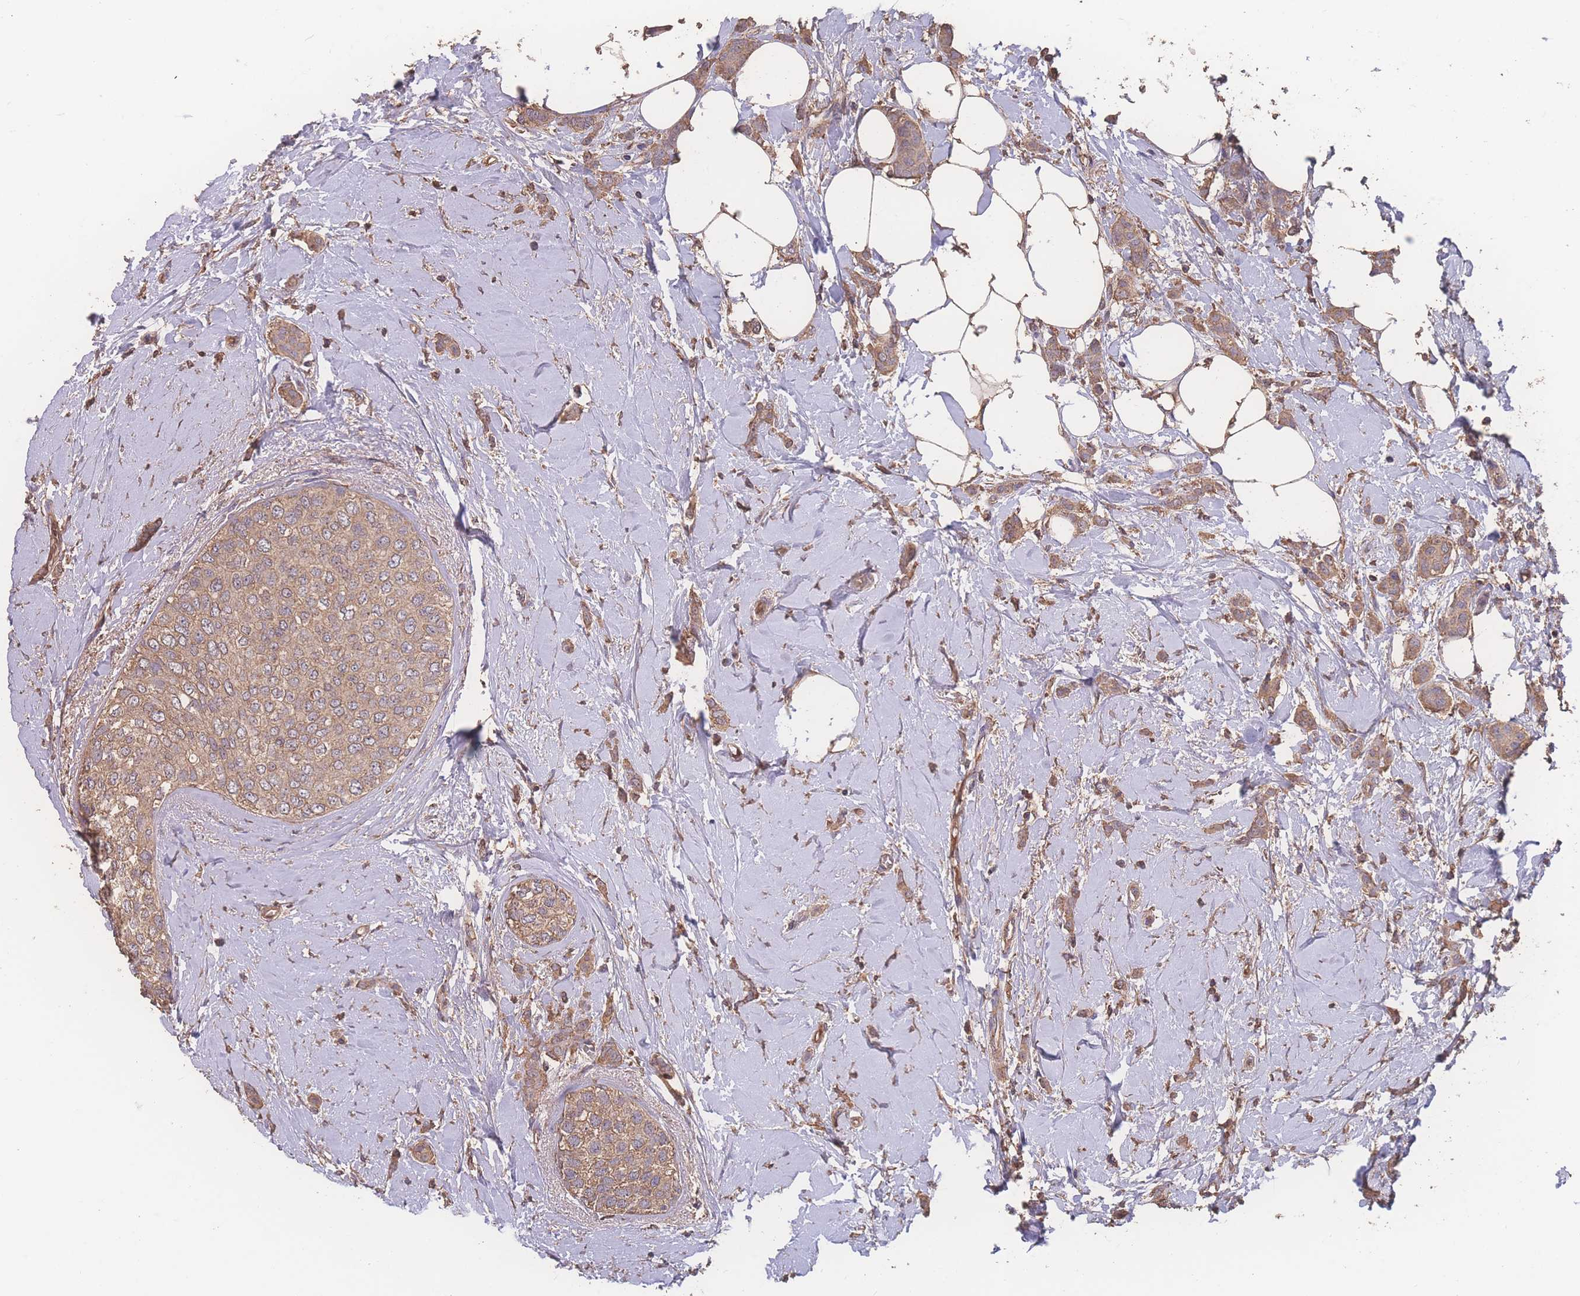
{"staining": {"intensity": "moderate", "quantity": ">75%", "location": "cytoplasmic/membranous"}, "tissue": "breast cancer", "cell_type": "Tumor cells", "image_type": "cancer", "snomed": [{"axis": "morphology", "description": "Duct carcinoma"}, {"axis": "topography", "description": "Breast"}], "caption": "Approximately >75% of tumor cells in human breast cancer display moderate cytoplasmic/membranous protein positivity as visualized by brown immunohistochemical staining.", "gene": "ATXN10", "patient": {"sex": "female", "age": 72}}